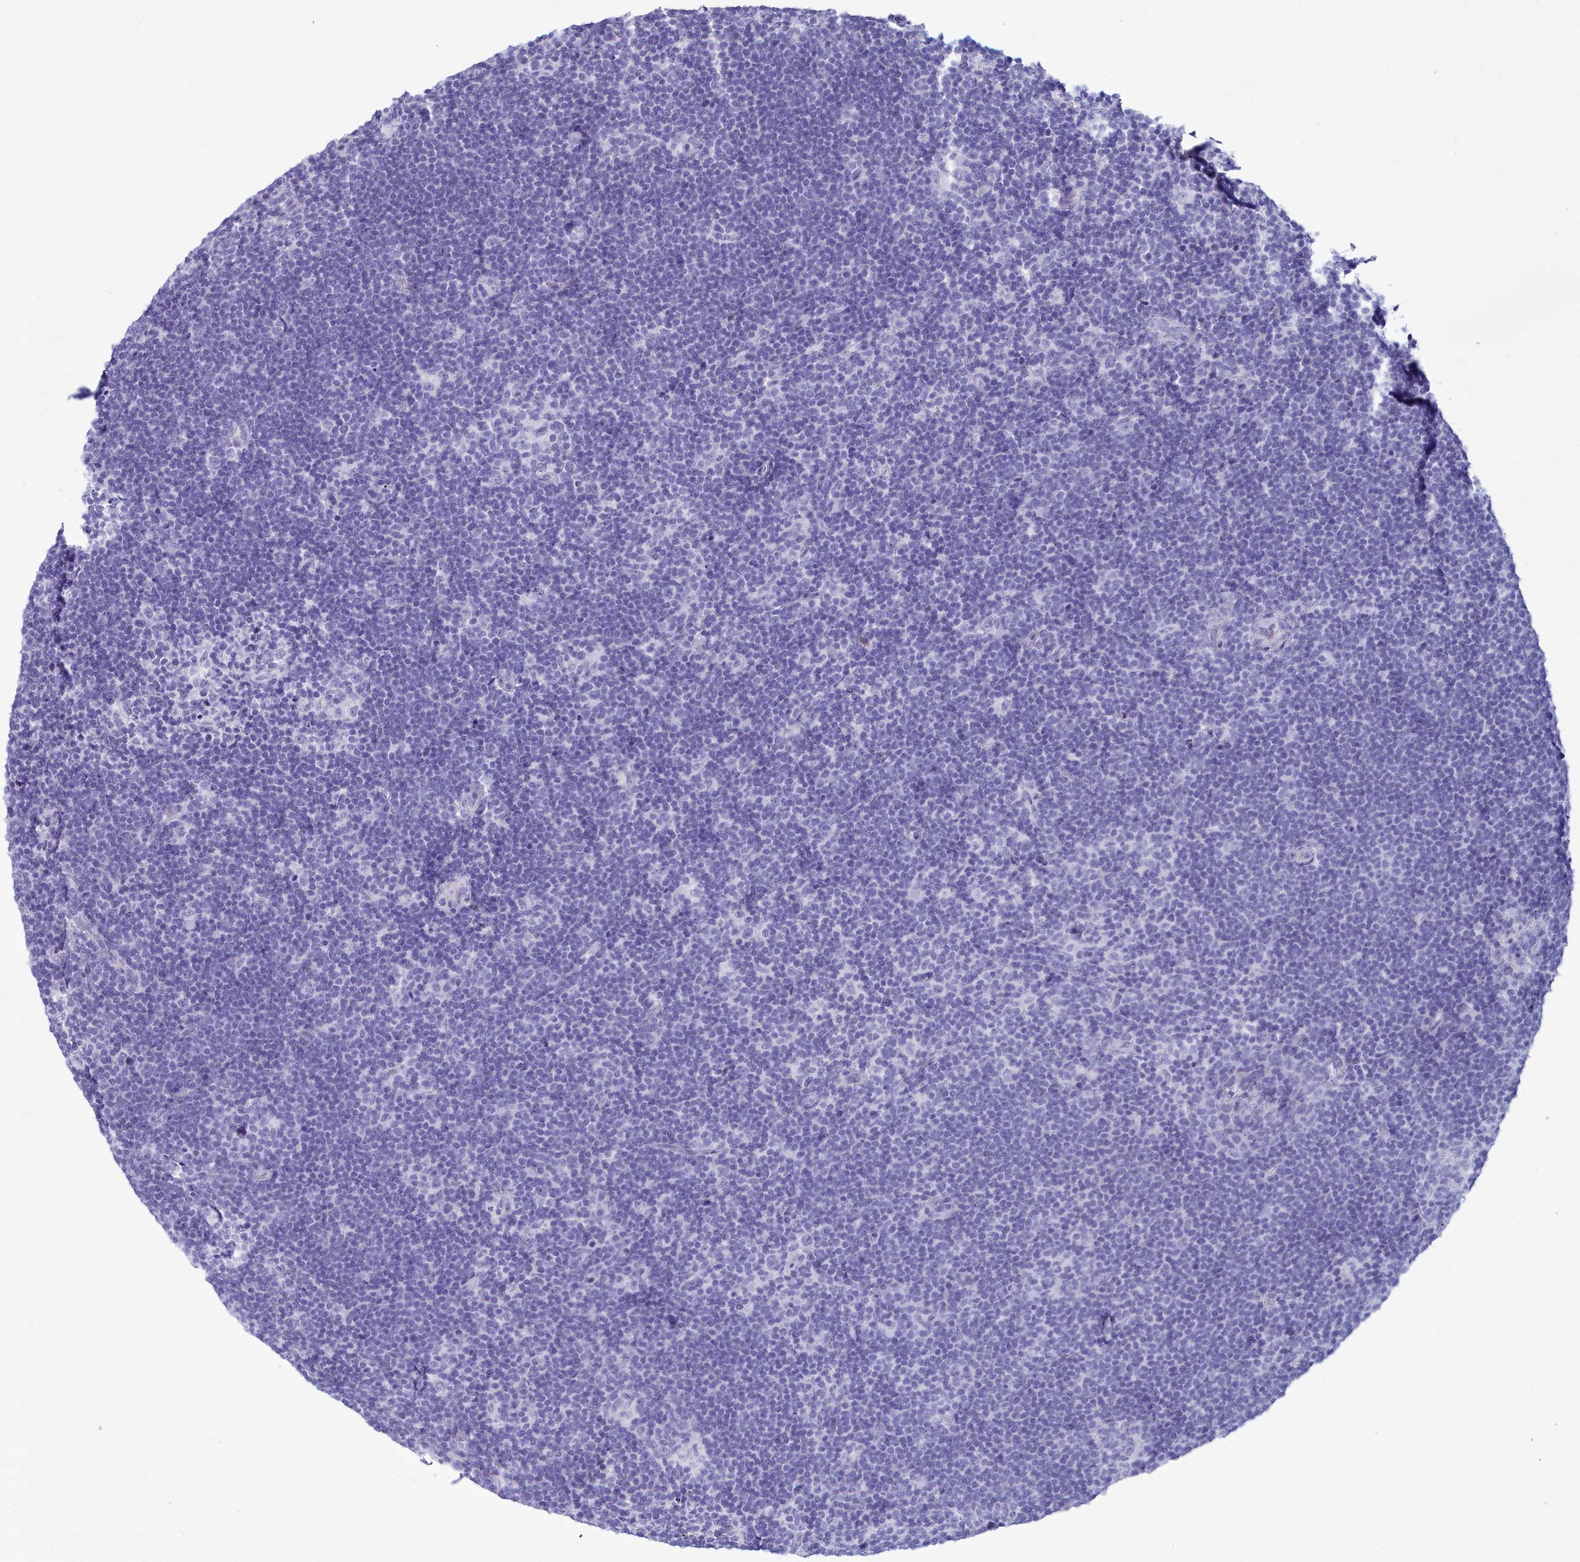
{"staining": {"intensity": "negative", "quantity": "none", "location": "none"}, "tissue": "lymphoma", "cell_type": "Tumor cells", "image_type": "cancer", "snomed": [{"axis": "morphology", "description": "Hodgkin's disease, NOS"}, {"axis": "topography", "description": "Lymph node"}], "caption": "Immunohistochemical staining of human Hodgkin's disease demonstrates no significant expression in tumor cells. (DAB immunohistochemistry (IHC) with hematoxylin counter stain).", "gene": "MAP6", "patient": {"sex": "female", "age": 57}}